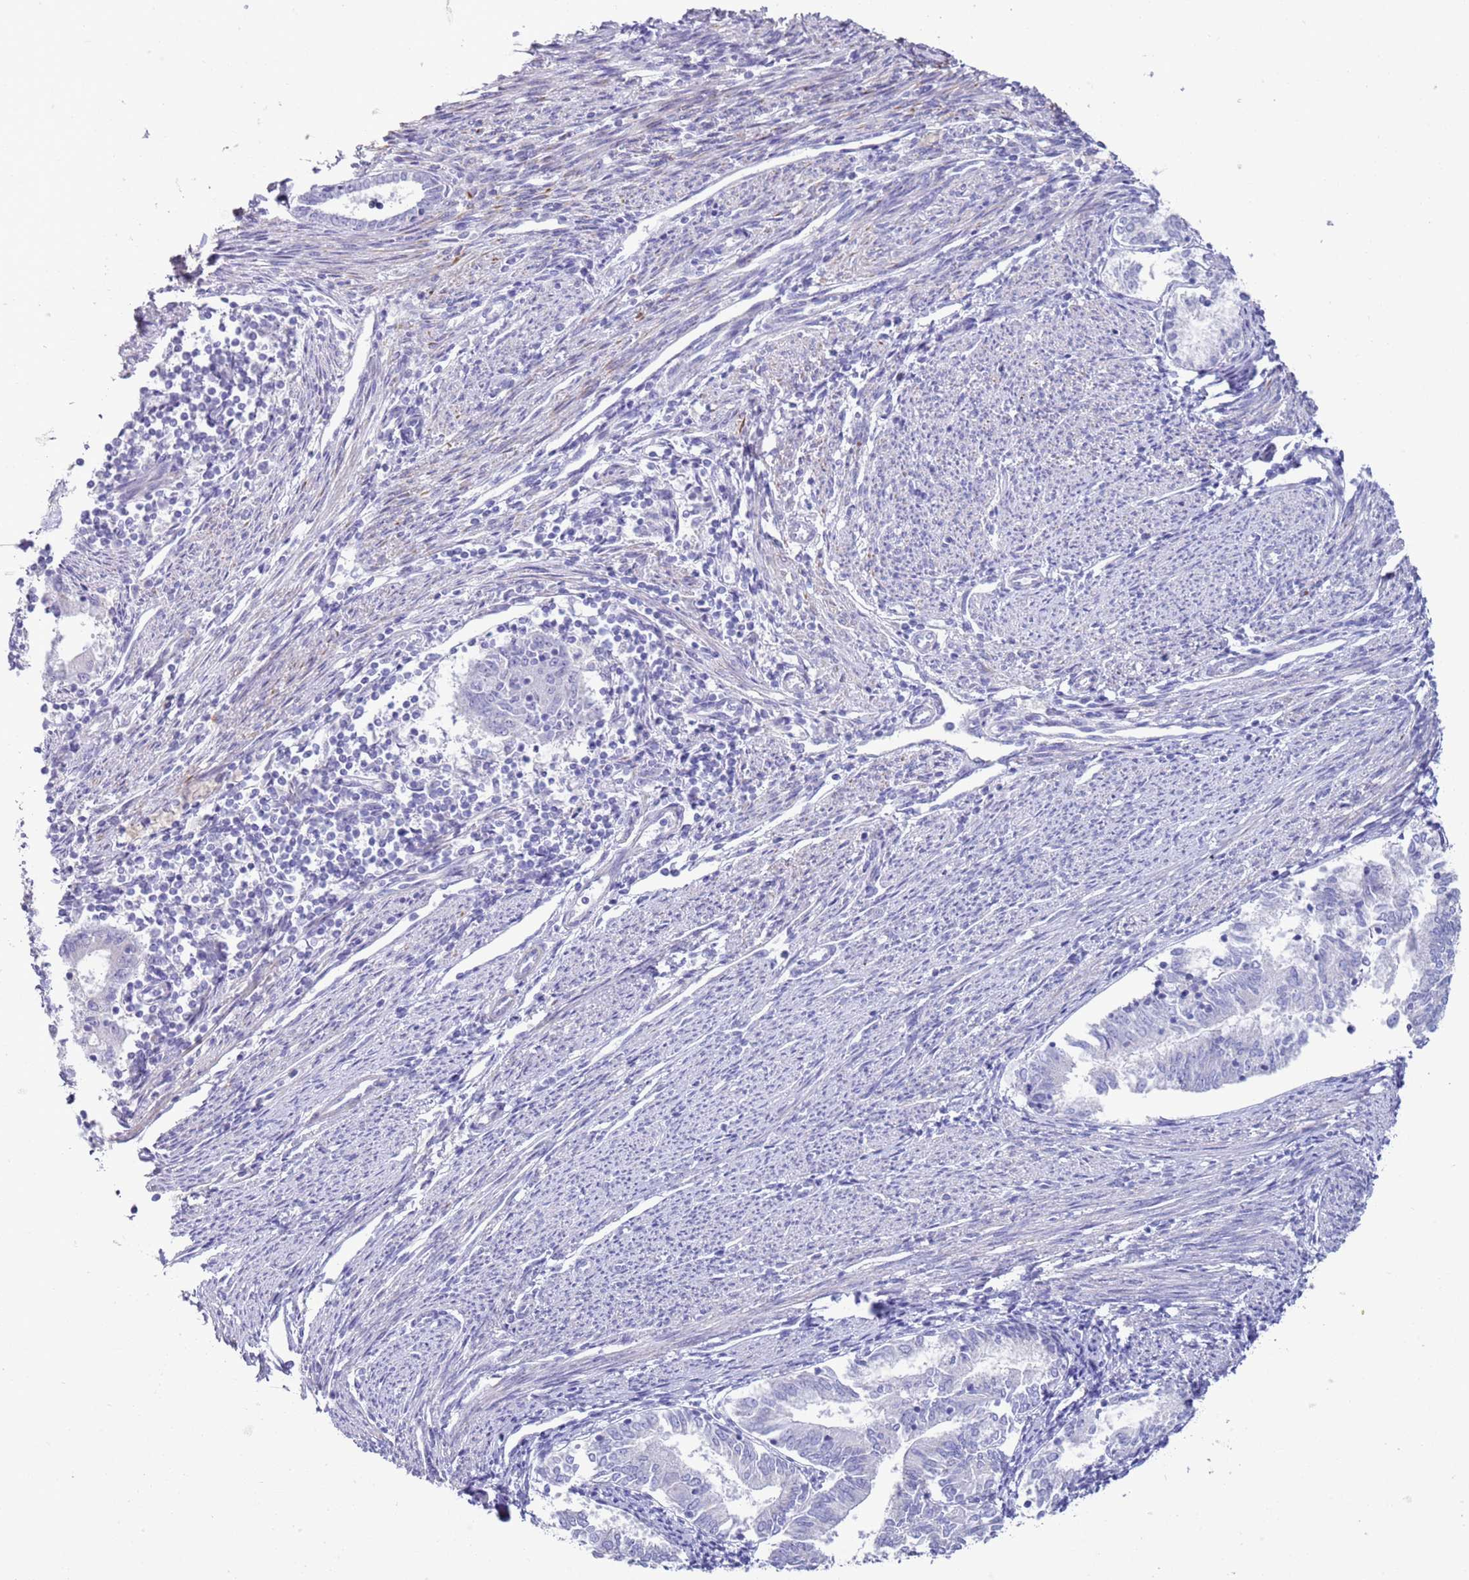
{"staining": {"intensity": "negative", "quantity": "none", "location": "none"}, "tissue": "endometrial cancer", "cell_type": "Tumor cells", "image_type": "cancer", "snomed": [{"axis": "morphology", "description": "Adenocarcinoma, NOS"}, {"axis": "topography", "description": "Endometrium"}], "caption": "A high-resolution photomicrograph shows IHC staining of endometrial cancer, which exhibits no significant staining in tumor cells.", "gene": "NPAP1", "patient": {"sex": "female", "age": 79}}